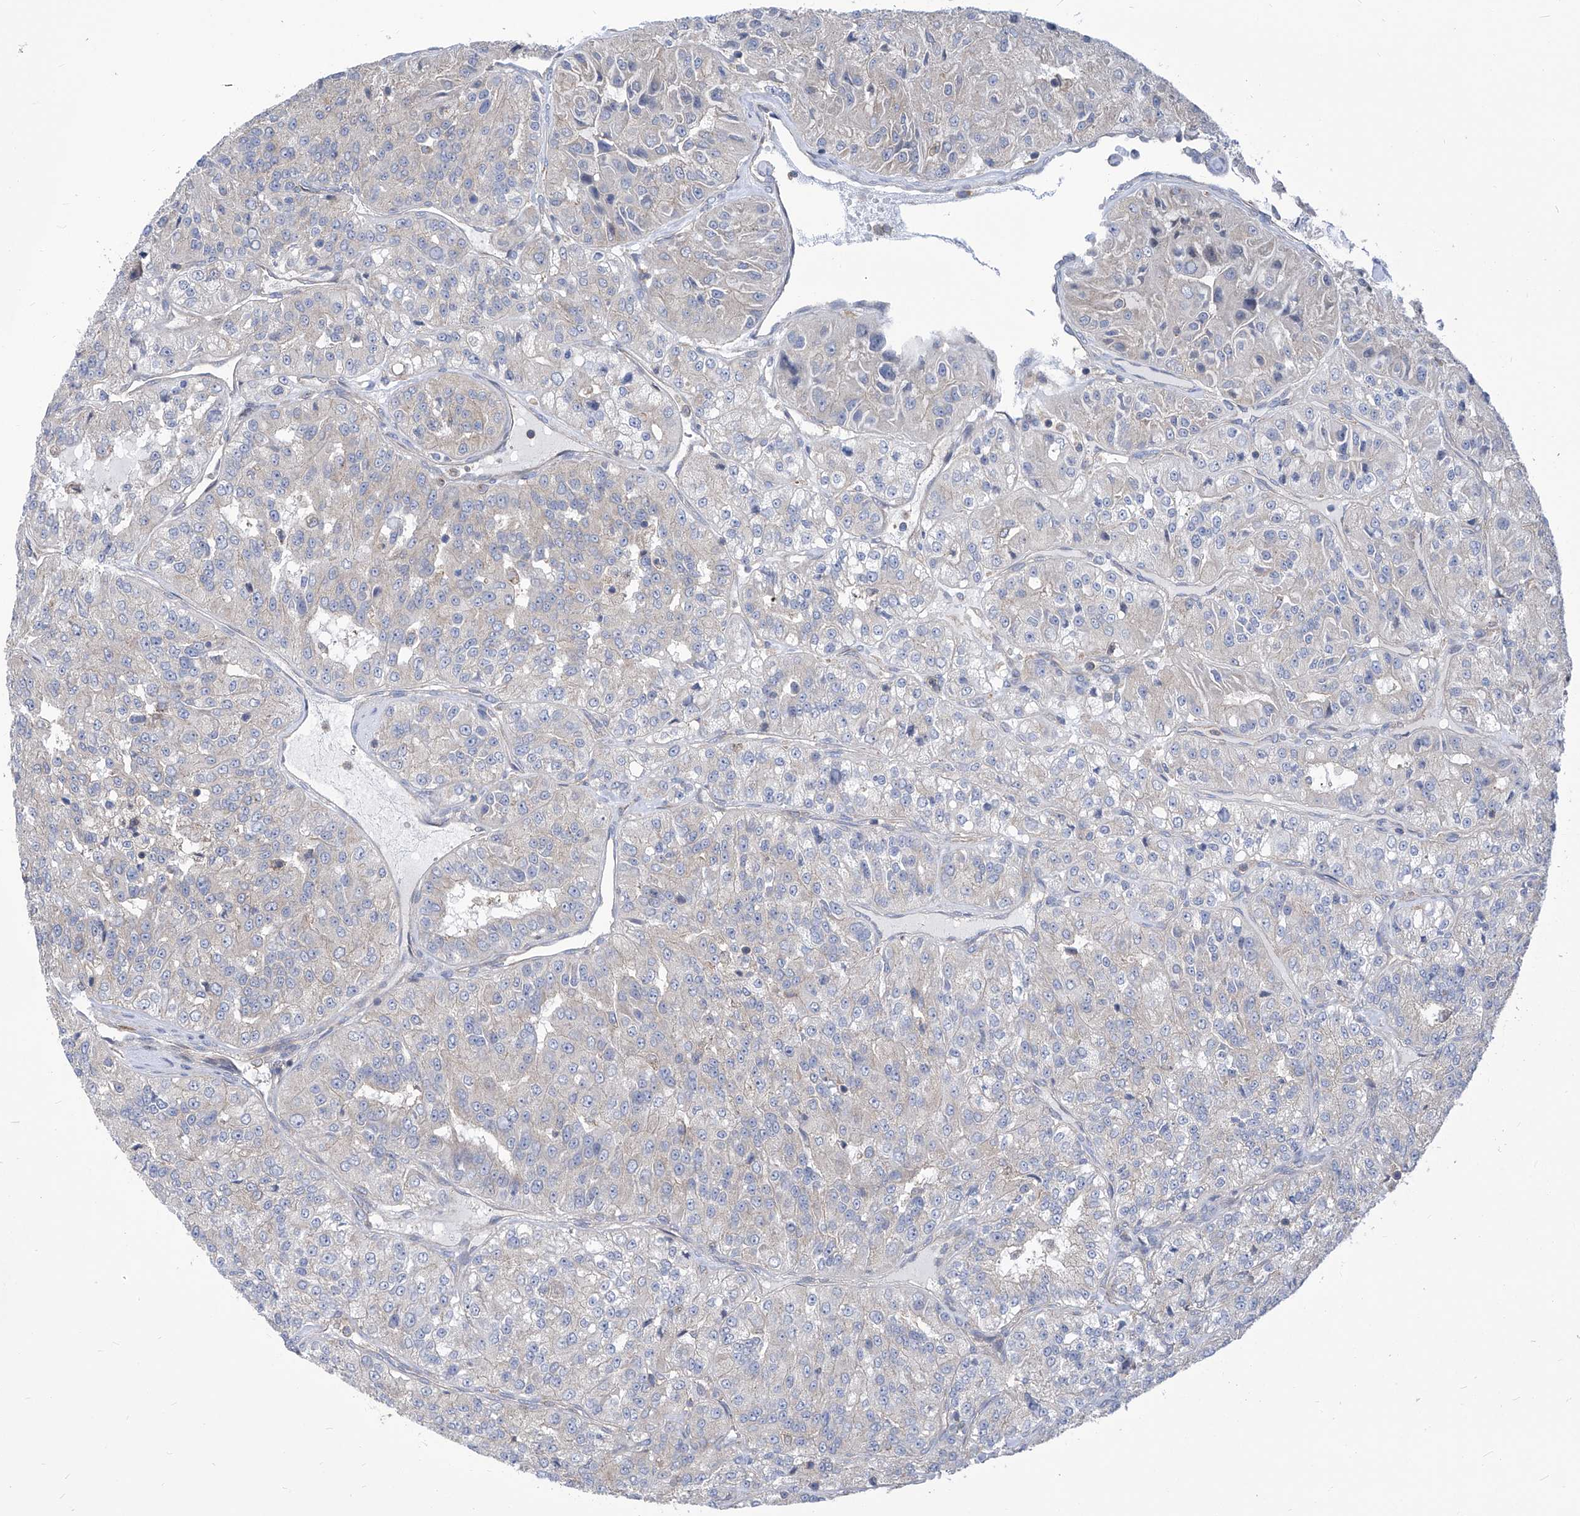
{"staining": {"intensity": "weak", "quantity": "<25%", "location": "cytoplasmic/membranous"}, "tissue": "renal cancer", "cell_type": "Tumor cells", "image_type": "cancer", "snomed": [{"axis": "morphology", "description": "Adenocarcinoma, NOS"}, {"axis": "topography", "description": "Kidney"}], "caption": "High magnification brightfield microscopy of adenocarcinoma (renal) stained with DAB (3,3'-diaminobenzidine) (brown) and counterstained with hematoxylin (blue): tumor cells show no significant staining.", "gene": "EIF3M", "patient": {"sex": "female", "age": 63}}